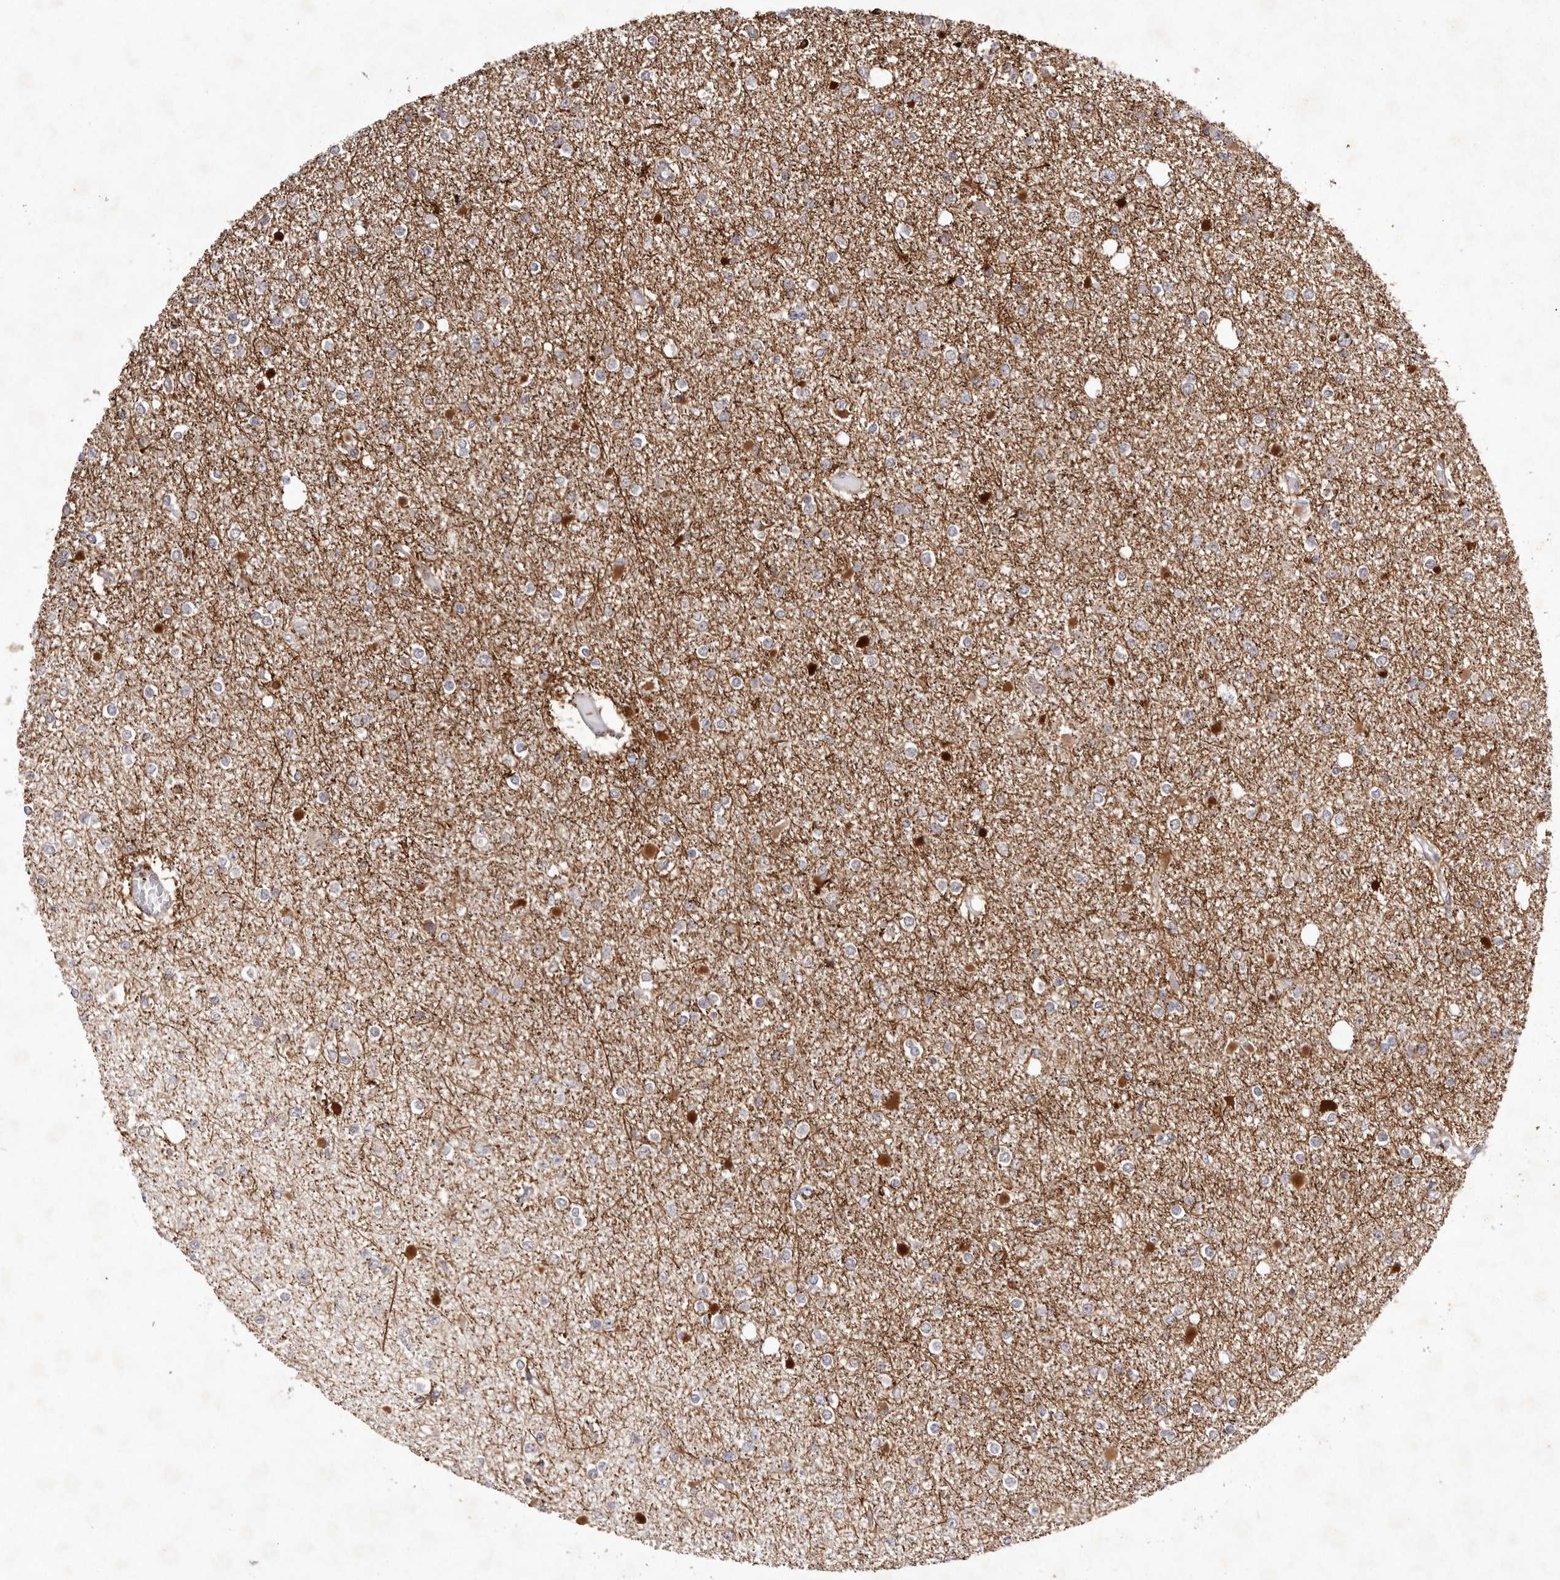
{"staining": {"intensity": "weak", "quantity": "<25%", "location": "cytoplasmic/membranous"}, "tissue": "glioma", "cell_type": "Tumor cells", "image_type": "cancer", "snomed": [{"axis": "morphology", "description": "Glioma, malignant, Low grade"}, {"axis": "topography", "description": "Brain"}], "caption": "Tumor cells are negative for protein expression in human malignant glioma (low-grade).", "gene": "BUD31", "patient": {"sex": "female", "age": 22}}